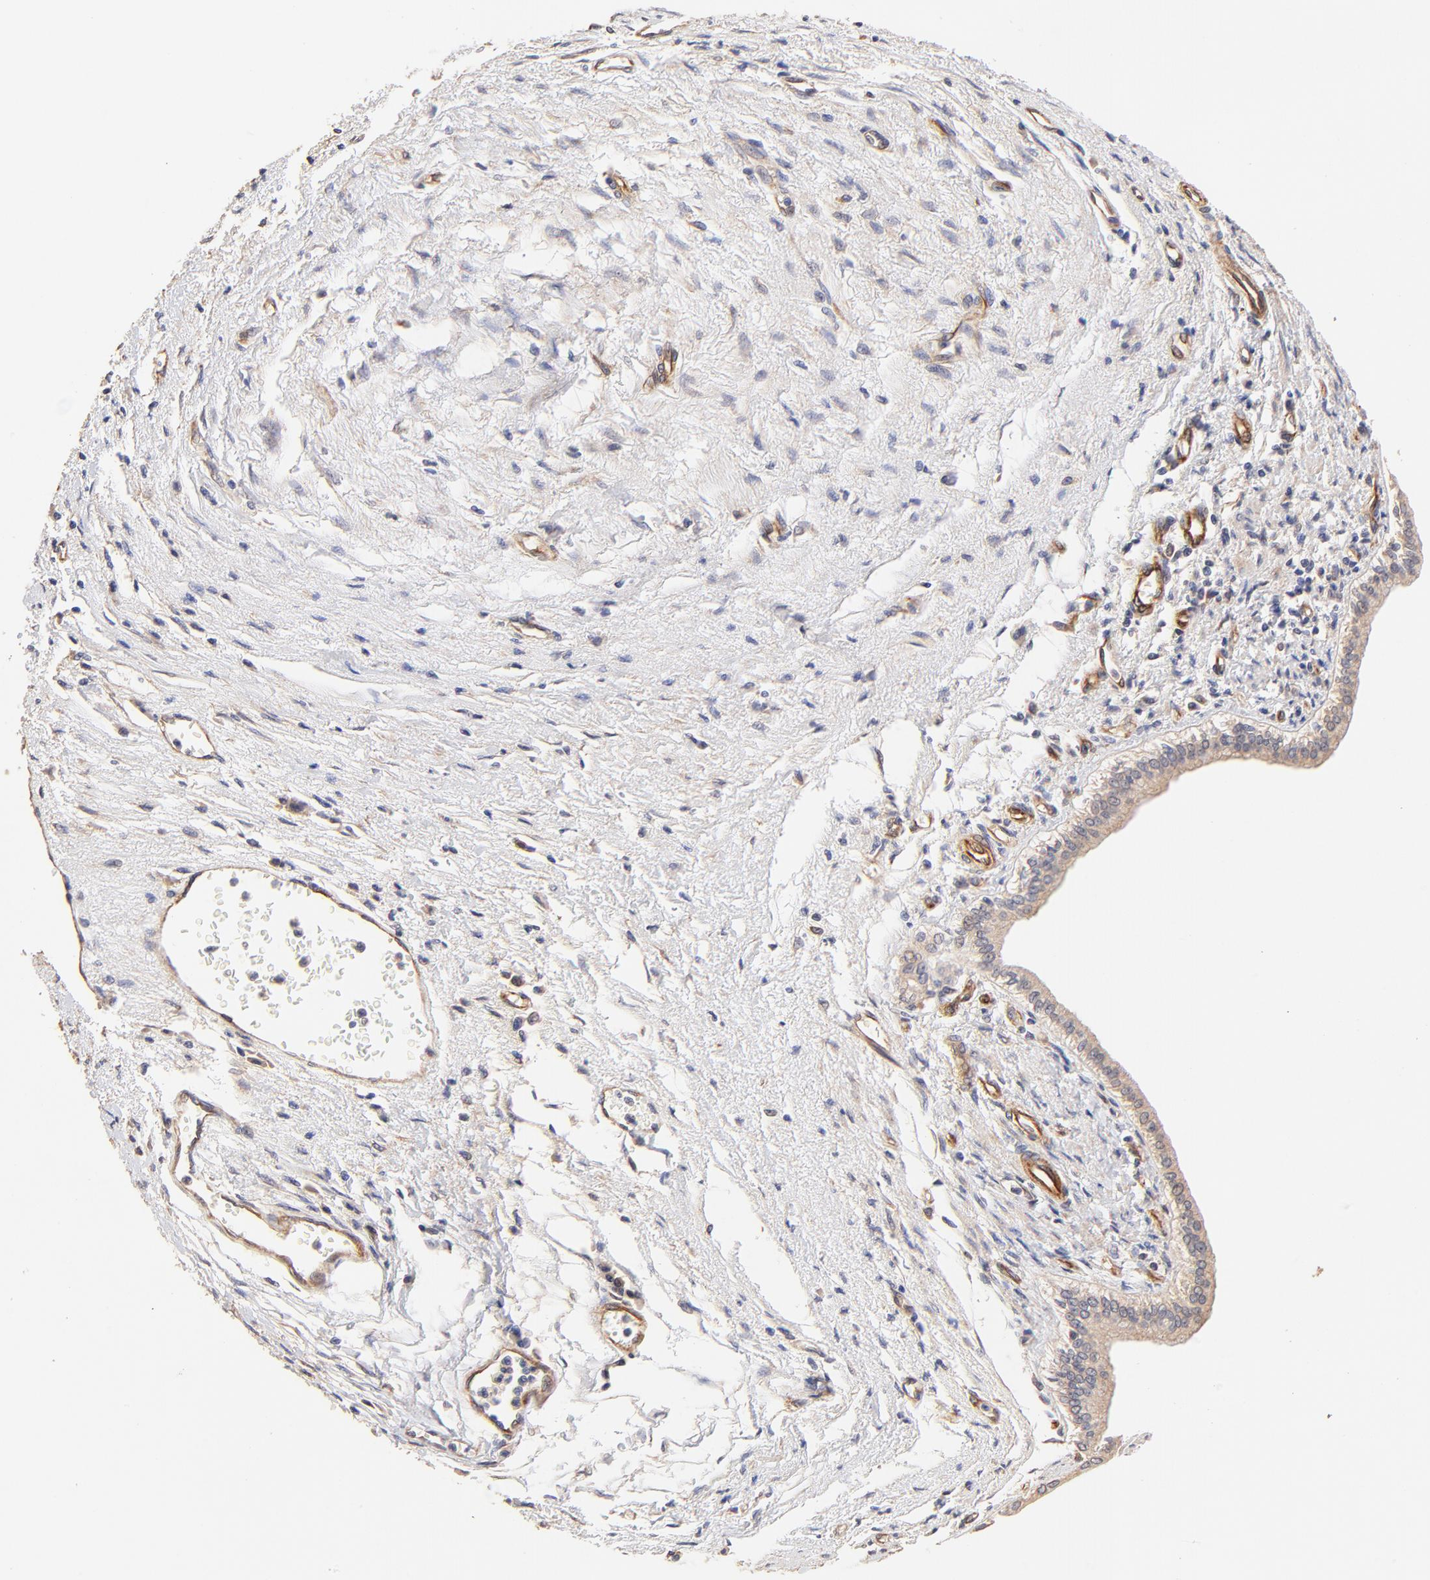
{"staining": {"intensity": "weak", "quantity": ">75%", "location": "cytoplasmic/membranous"}, "tissue": "liver cancer", "cell_type": "Tumor cells", "image_type": "cancer", "snomed": [{"axis": "morphology", "description": "Cholangiocarcinoma"}, {"axis": "topography", "description": "Liver"}], "caption": "An immunohistochemistry (IHC) micrograph of neoplastic tissue is shown. Protein staining in brown labels weak cytoplasmic/membranous positivity in liver cancer within tumor cells.", "gene": "TNFAIP3", "patient": {"sex": "female", "age": 79}}